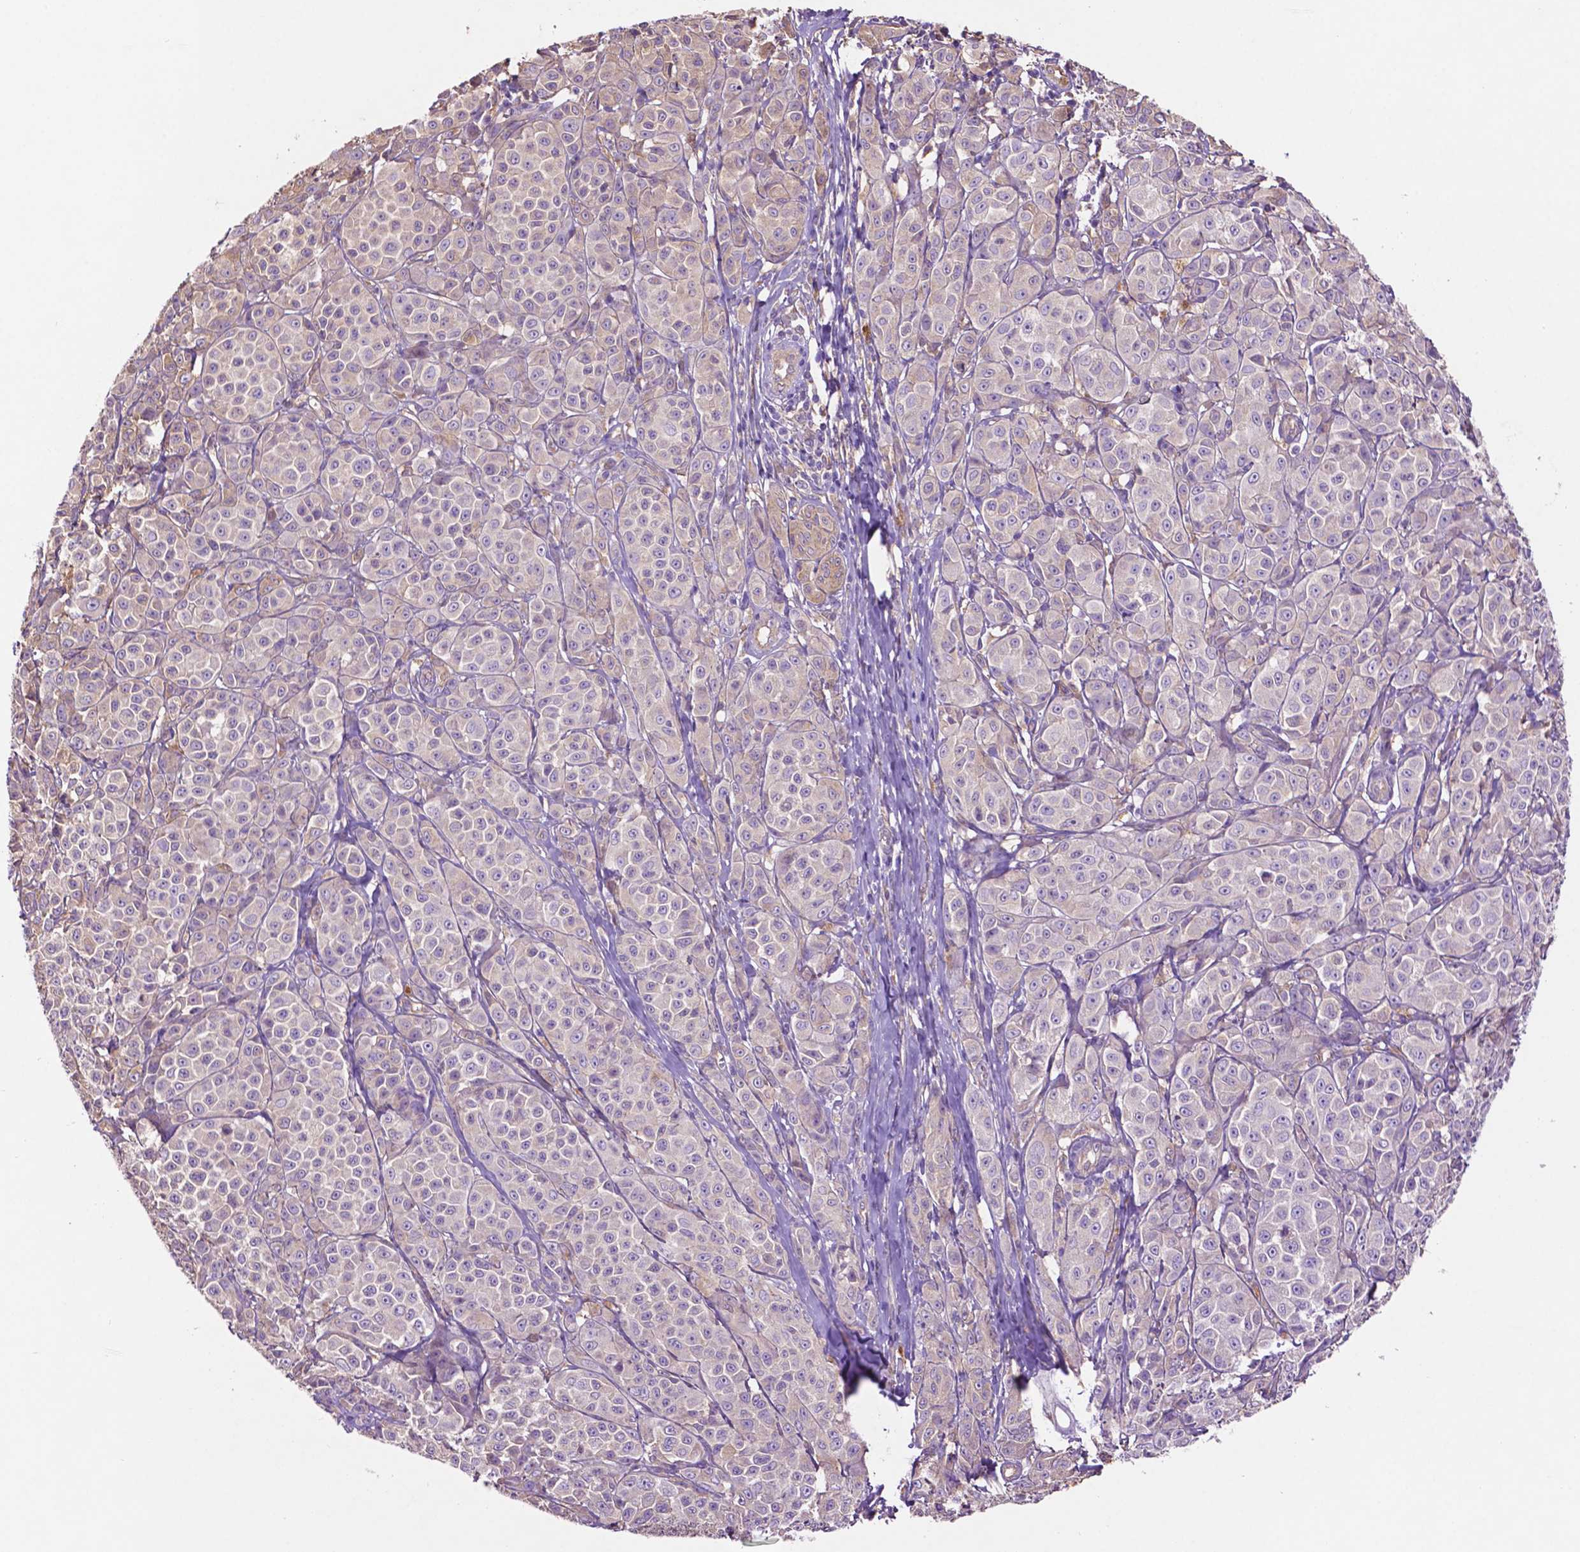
{"staining": {"intensity": "negative", "quantity": "none", "location": "none"}, "tissue": "melanoma", "cell_type": "Tumor cells", "image_type": "cancer", "snomed": [{"axis": "morphology", "description": "Malignant melanoma, NOS"}, {"axis": "topography", "description": "Skin"}], "caption": "There is no significant expression in tumor cells of melanoma.", "gene": "GDPD5", "patient": {"sex": "male", "age": 89}}